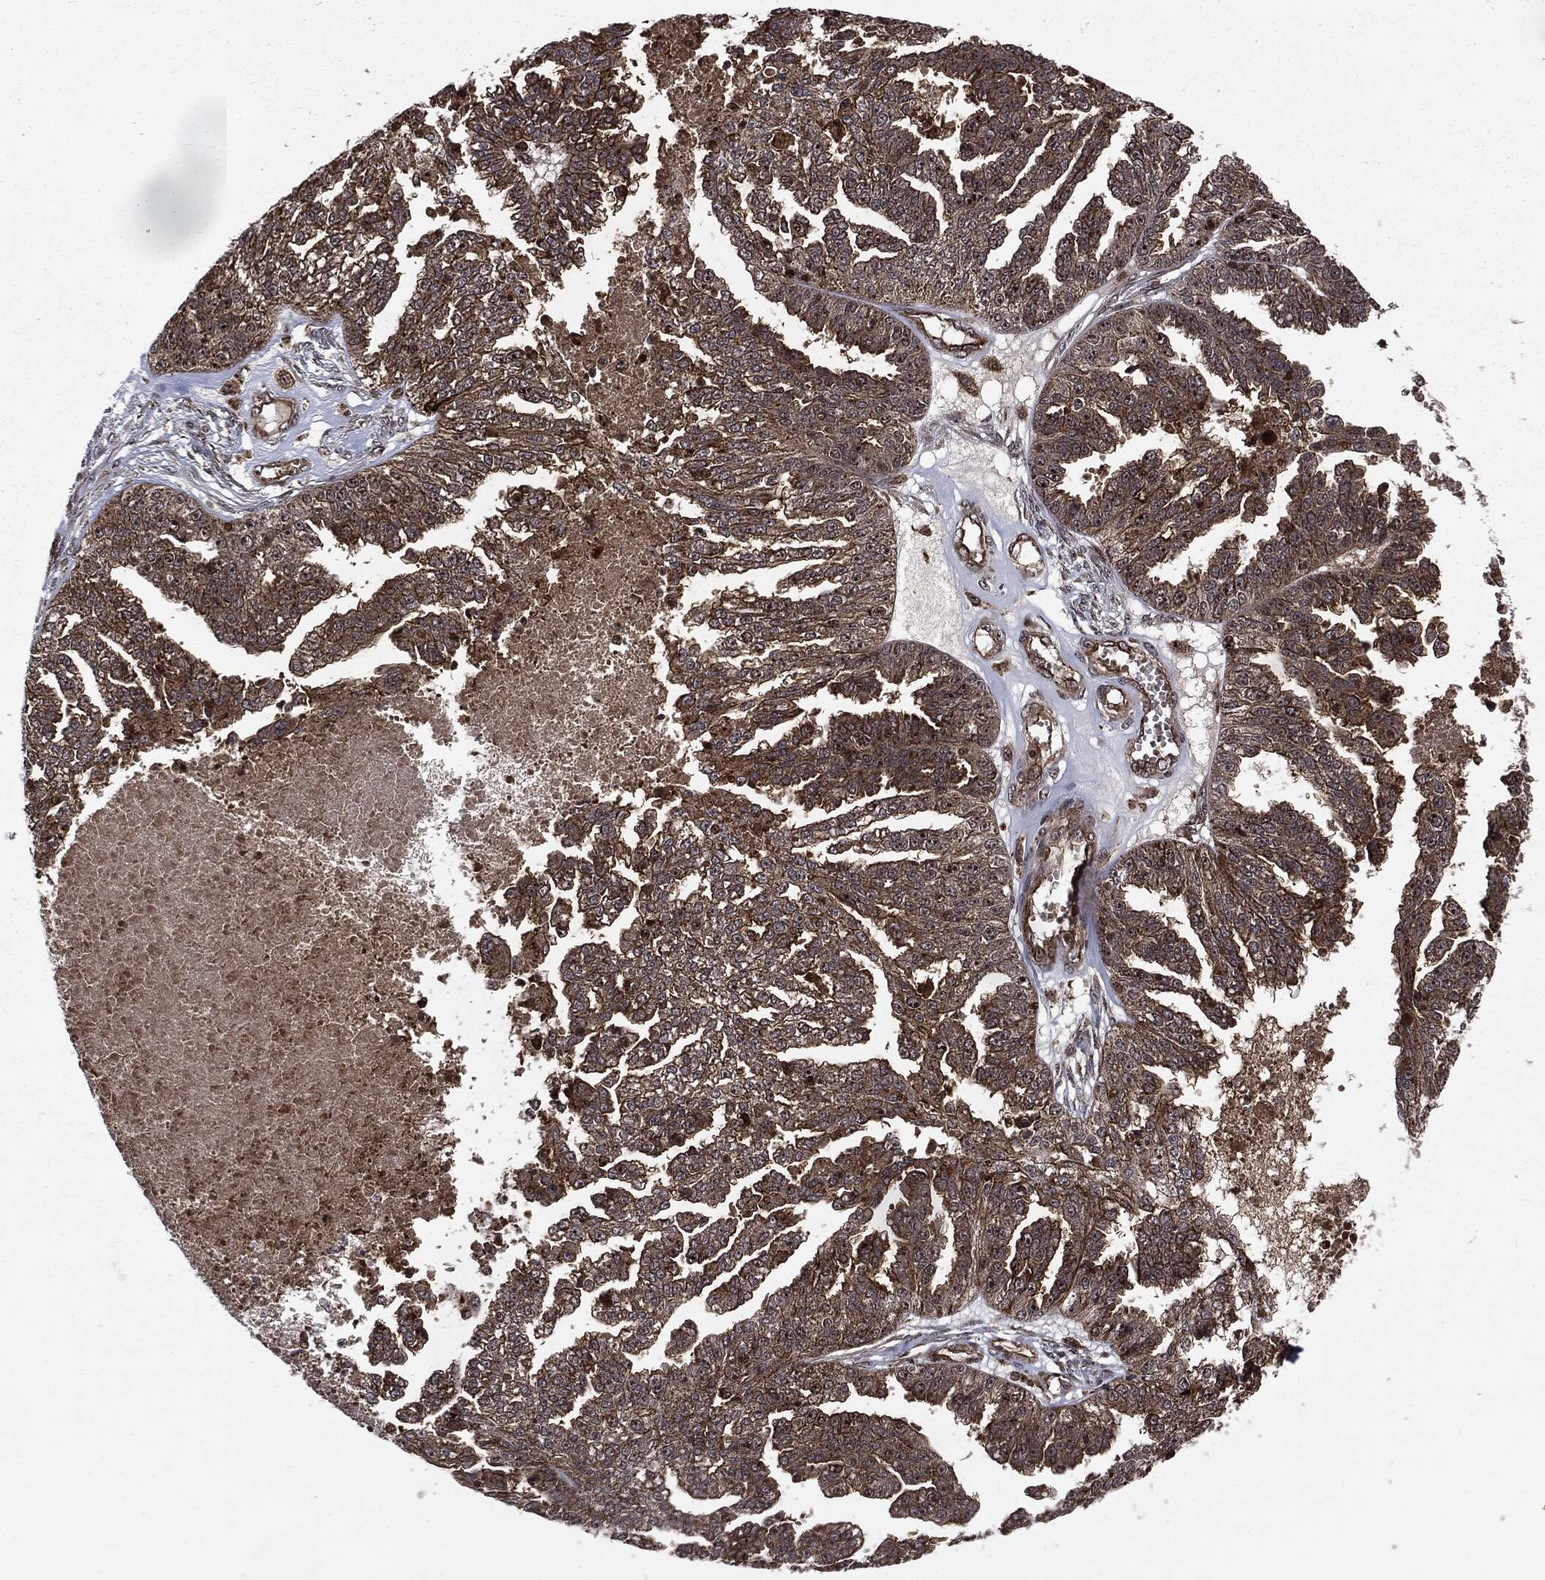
{"staining": {"intensity": "weak", "quantity": ">75%", "location": "cytoplasmic/membranous"}, "tissue": "ovarian cancer", "cell_type": "Tumor cells", "image_type": "cancer", "snomed": [{"axis": "morphology", "description": "Cystadenocarcinoma, serous, NOS"}, {"axis": "topography", "description": "Ovary"}], "caption": "A high-resolution image shows immunohistochemistry staining of serous cystadenocarcinoma (ovarian), which displays weak cytoplasmic/membranous positivity in approximately >75% of tumor cells.", "gene": "CARD6", "patient": {"sex": "female", "age": 58}}